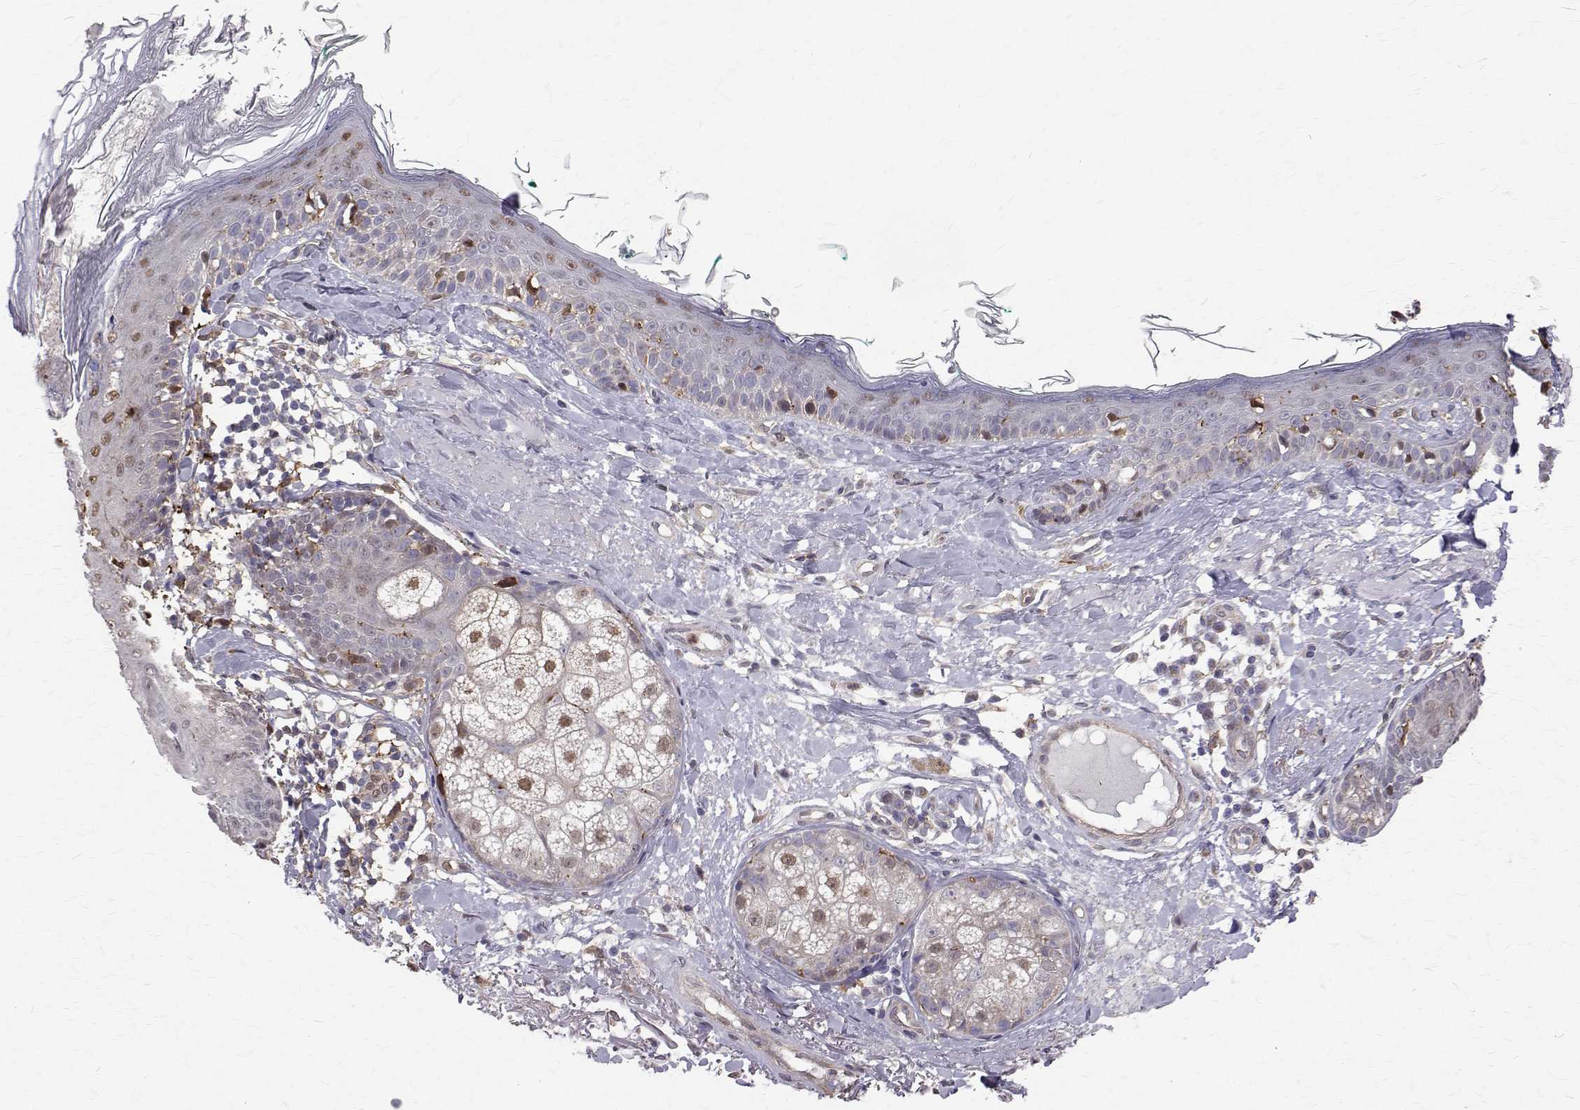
{"staining": {"intensity": "negative", "quantity": "none", "location": "none"}, "tissue": "skin", "cell_type": "Fibroblasts", "image_type": "normal", "snomed": [{"axis": "morphology", "description": "Normal tissue, NOS"}, {"axis": "topography", "description": "Skin"}], "caption": "Photomicrograph shows no significant protein expression in fibroblasts of normal skin.", "gene": "CCDC89", "patient": {"sex": "male", "age": 73}}